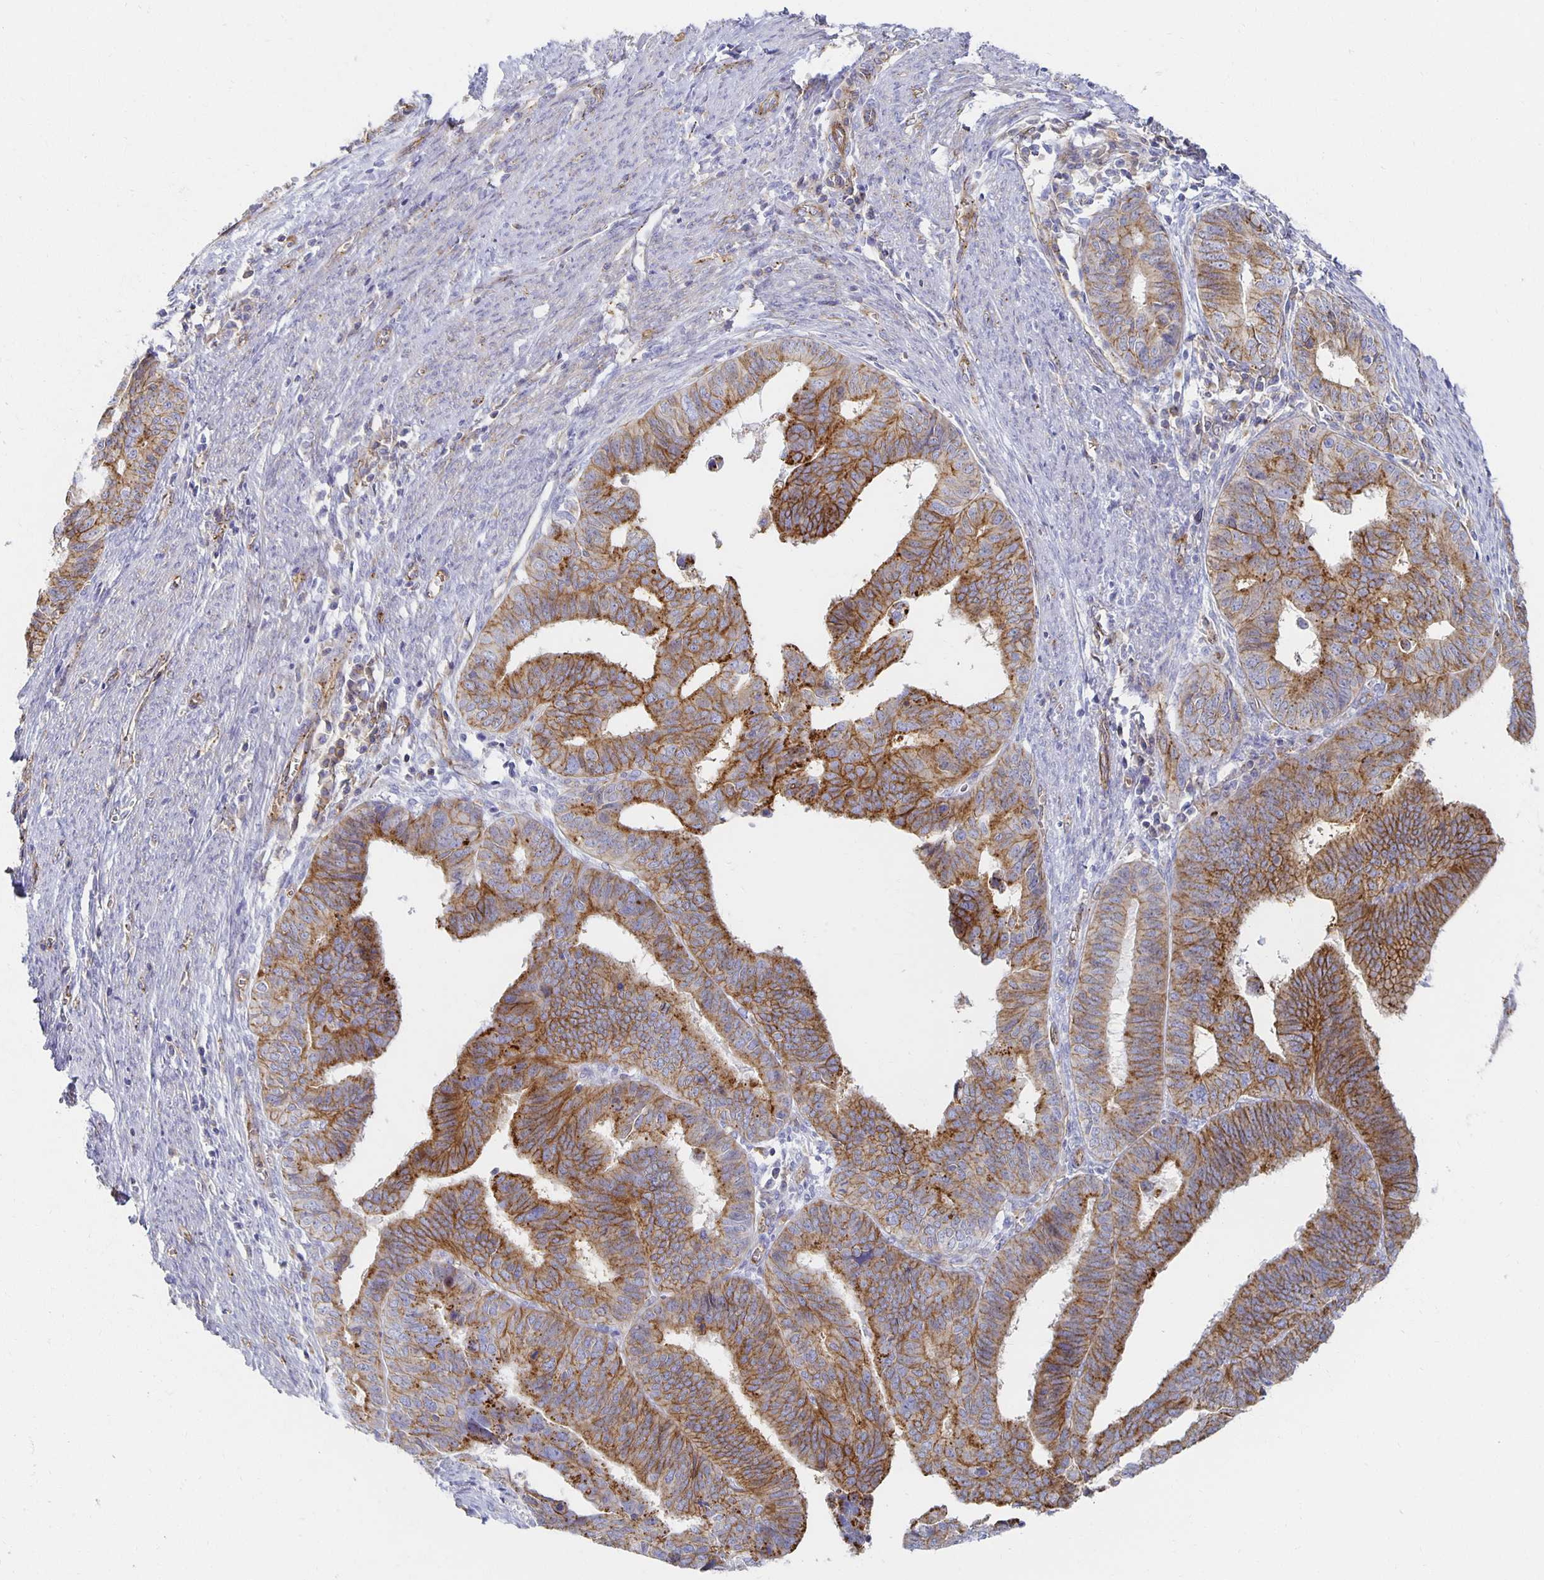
{"staining": {"intensity": "moderate", "quantity": ">75%", "location": "cytoplasmic/membranous"}, "tissue": "endometrial cancer", "cell_type": "Tumor cells", "image_type": "cancer", "snomed": [{"axis": "morphology", "description": "Adenocarcinoma, NOS"}, {"axis": "topography", "description": "Endometrium"}], "caption": "Human adenocarcinoma (endometrial) stained for a protein (brown) exhibits moderate cytoplasmic/membranous positive expression in approximately >75% of tumor cells.", "gene": "TAAR1", "patient": {"sex": "female", "age": 65}}